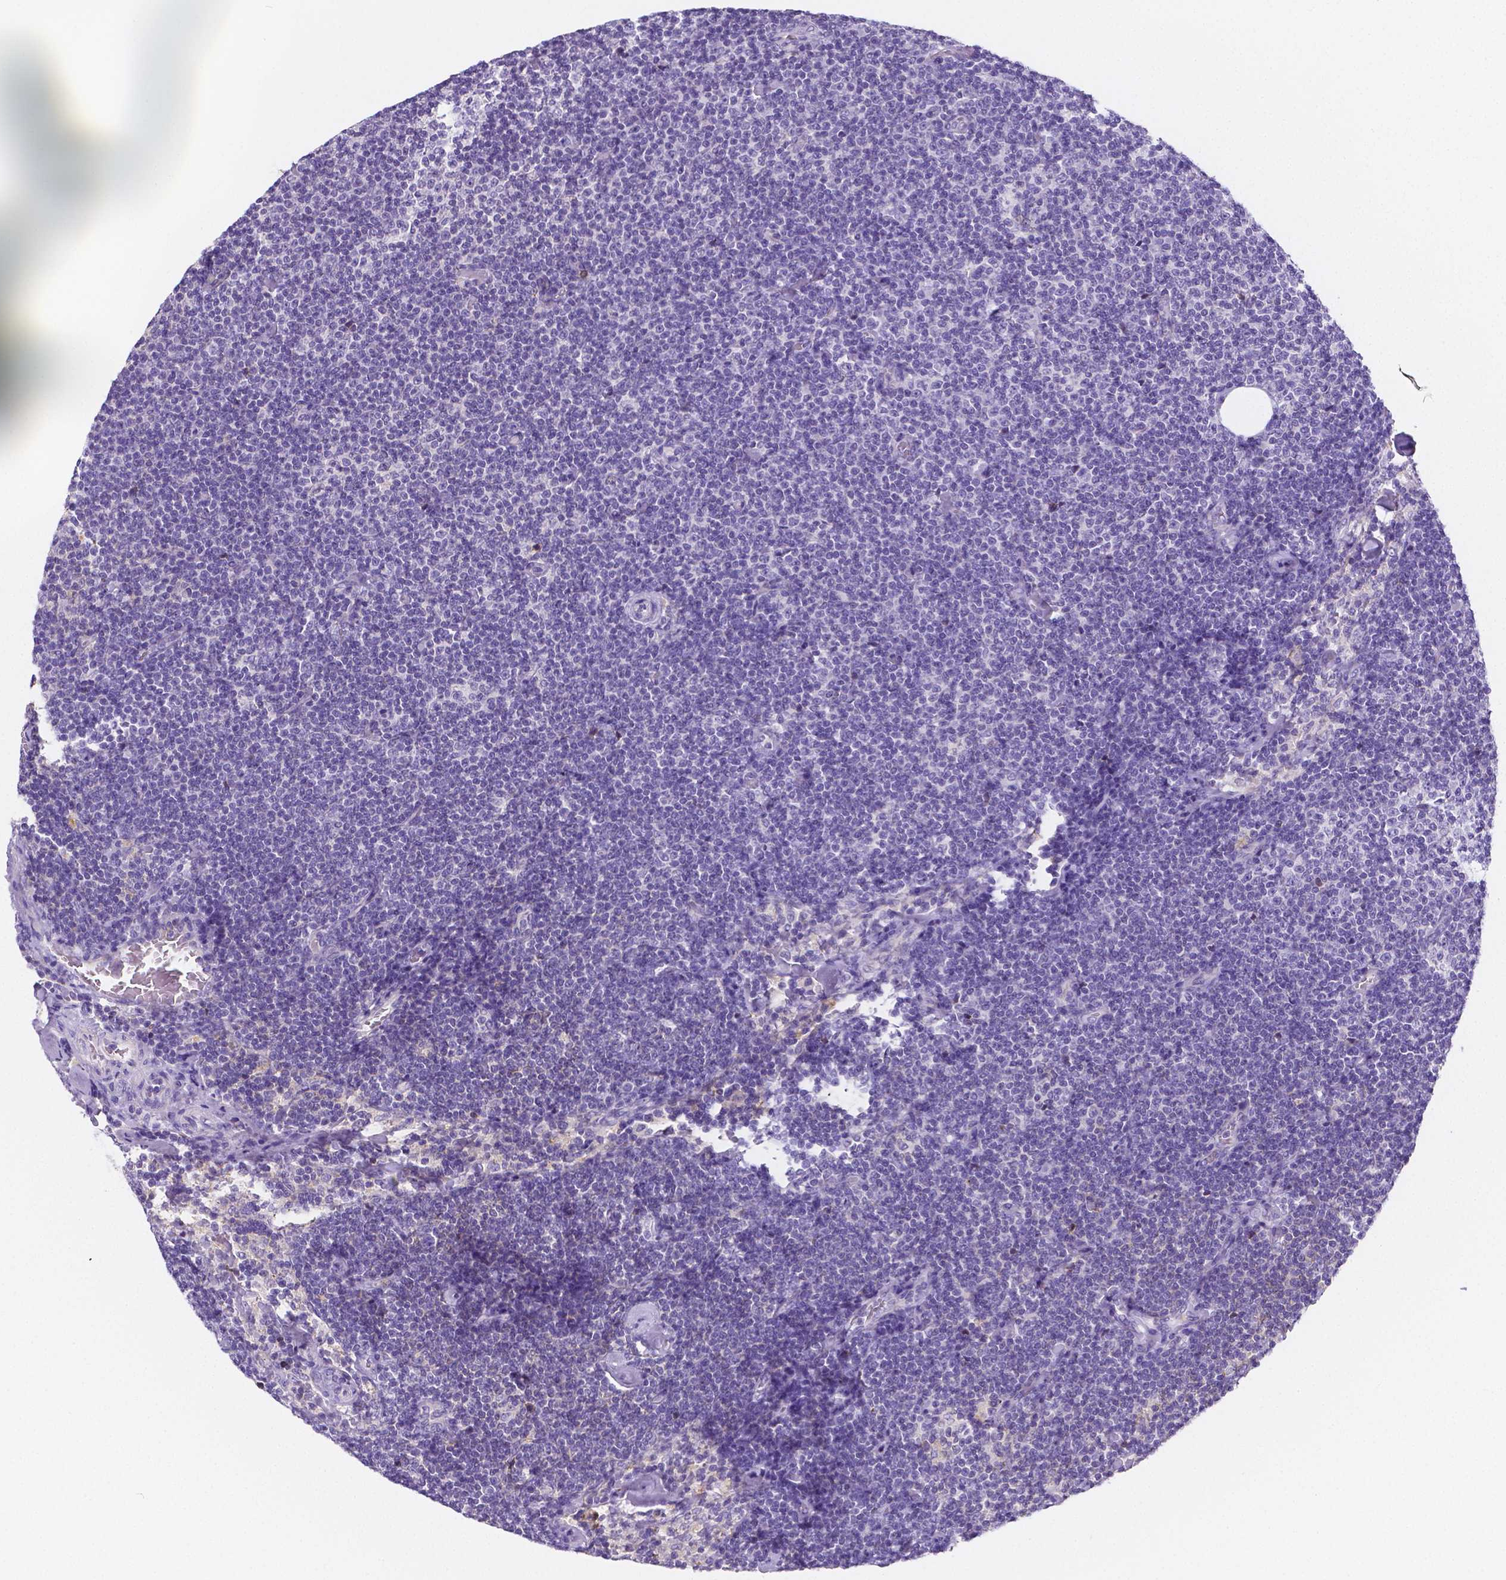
{"staining": {"intensity": "negative", "quantity": "none", "location": "none"}, "tissue": "lymphoma", "cell_type": "Tumor cells", "image_type": "cancer", "snomed": [{"axis": "morphology", "description": "Malignant lymphoma, non-Hodgkin's type, Low grade"}, {"axis": "topography", "description": "Lymph node"}], "caption": "Immunohistochemistry photomicrograph of lymphoma stained for a protein (brown), which demonstrates no staining in tumor cells.", "gene": "GABRD", "patient": {"sex": "male", "age": 81}}